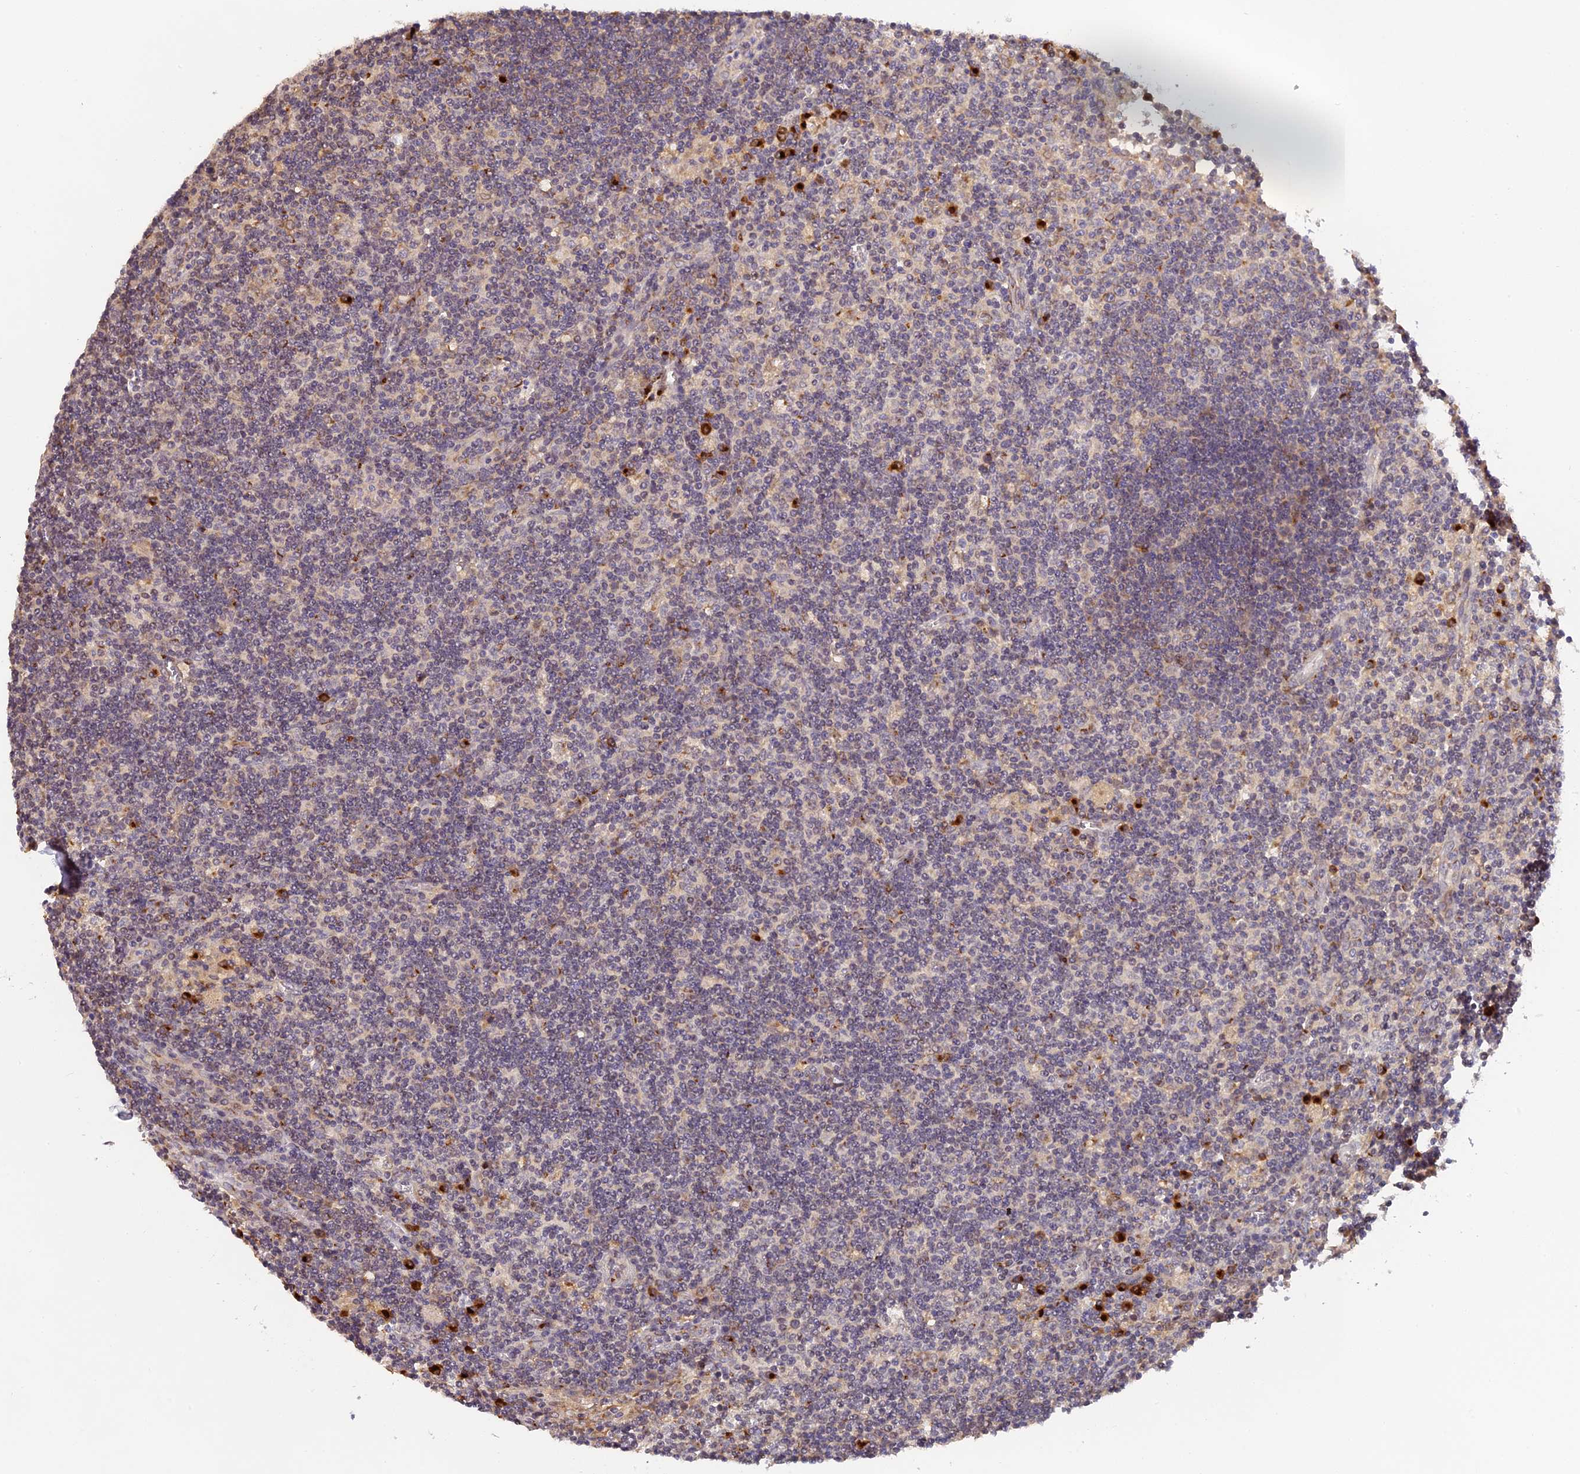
{"staining": {"intensity": "weak", "quantity": "<25%", "location": "cytoplasmic/membranous"}, "tissue": "lymph node", "cell_type": "Germinal center cells", "image_type": "normal", "snomed": [{"axis": "morphology", "description": "Normal tissue, NOS"}, {"axis": "topography", "description": "Lymph node"}], "caption": "DAB (3,3'-diaminobenzidine) immunohistochemical staining of unremarkable lymph node exhibits no significant staining in germinal center cells. The staining is performed using DAB (3,3'-diaminobenzidine) brown chromogen with nuclei counter-stained in using hematoxylin.", "gene": "SNX17", "patient": {"sex": "male", "age": 58}}